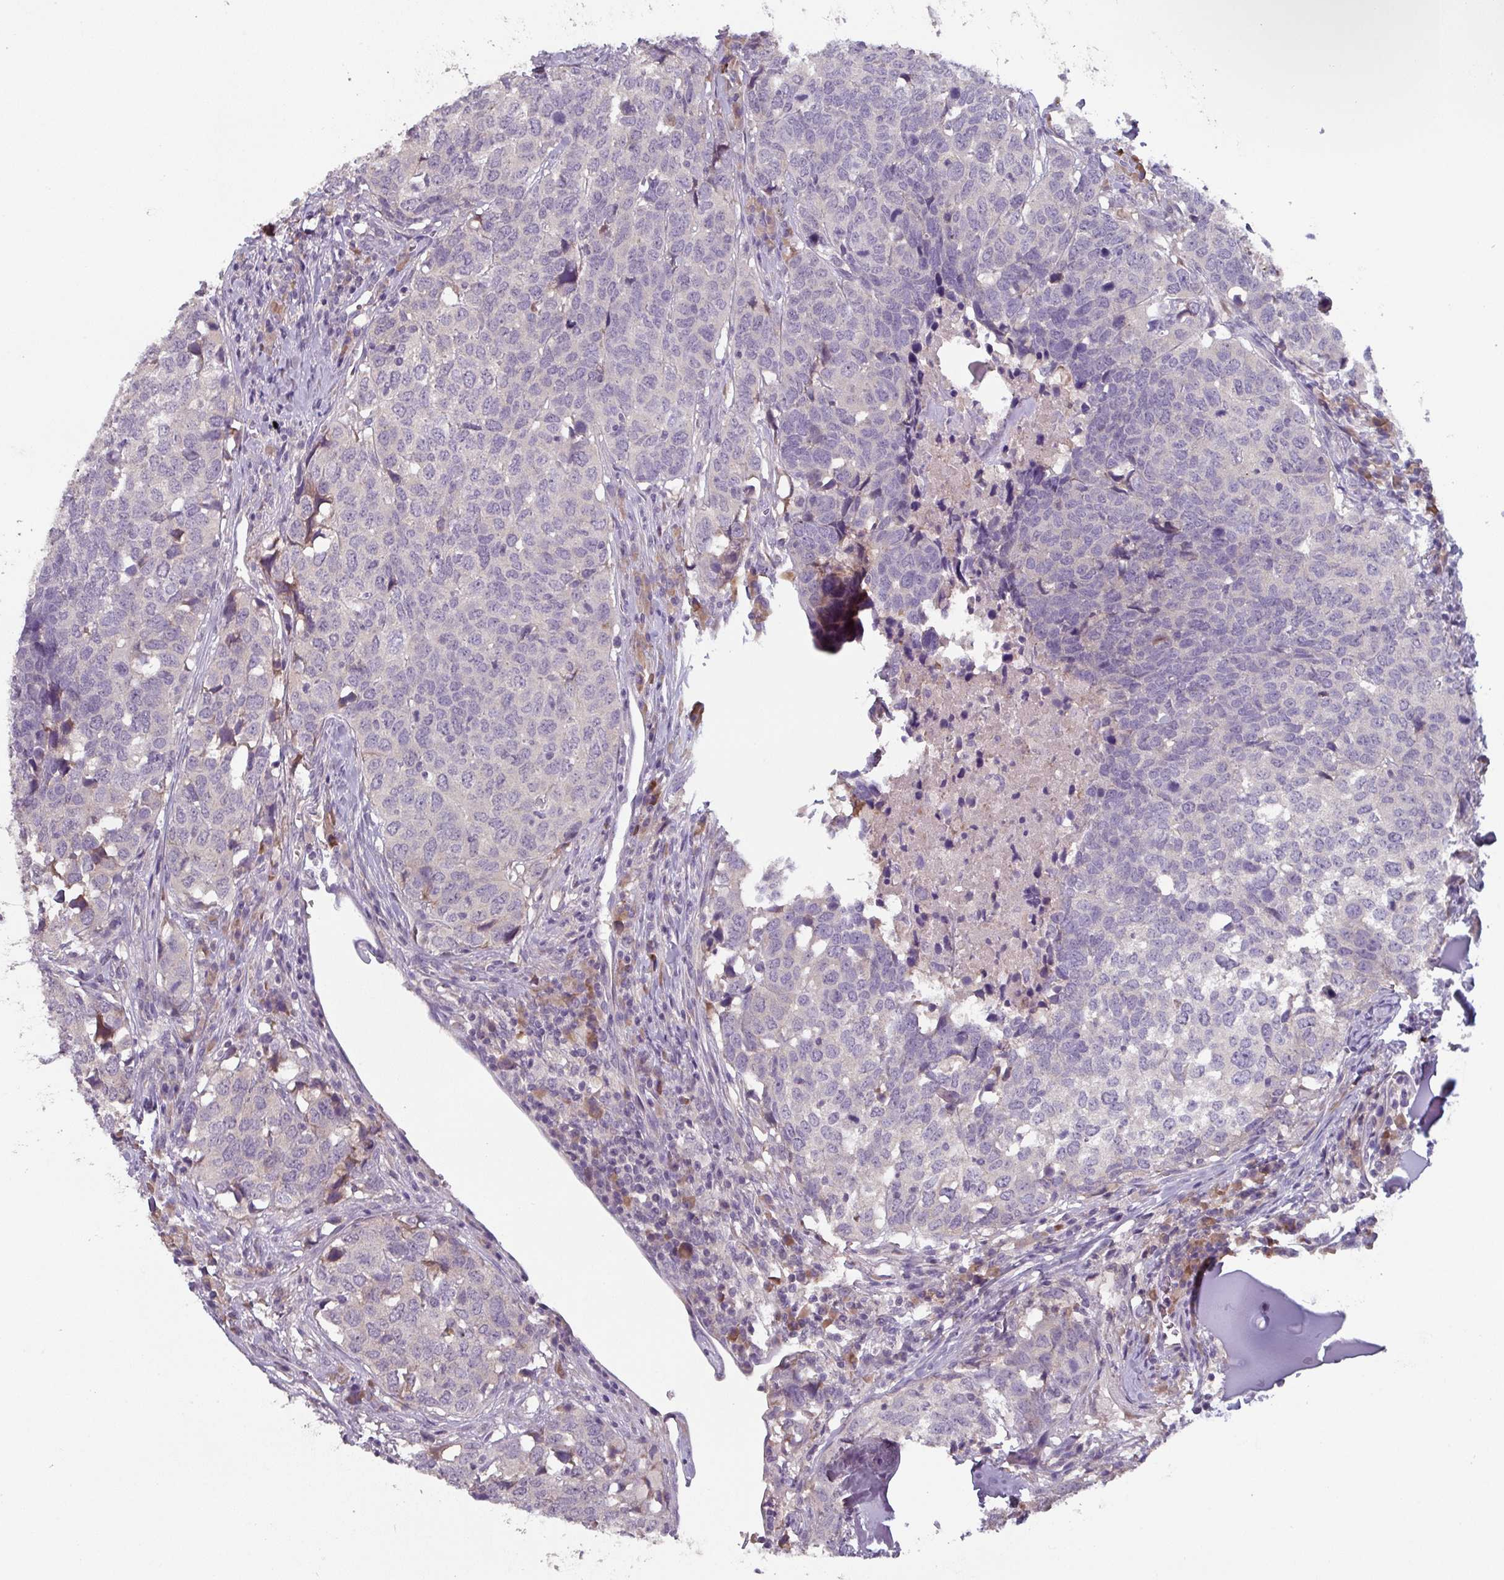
{"staining": {"intensity": "negative", "quantity": "none", "location": "none"}, "tissue": "head and neck cancer", "cell_type": "Tumor cells", "image_type": "cancer", "snomed": [{"axis": "morphology", "description": "Normal tissue, NOS"}, {"axis": "morphology", "description": "Squamous cell carcinoma, NOS"}, {"axis": "topography", "description": "Skeletal muscle"}, {"axis": "topography", "description": "Vascular tissue"}, {"axis": "topography", "description": "Peripheral nerve tissue"}, {"axis": "topography", "description": "Head-Neck"}], "caption": "Image shows no significant protein expression in tumor cells of head and neck cancer.", "gene": "PRAMEF8", "patient": {"sex": "male", "age": 66}}